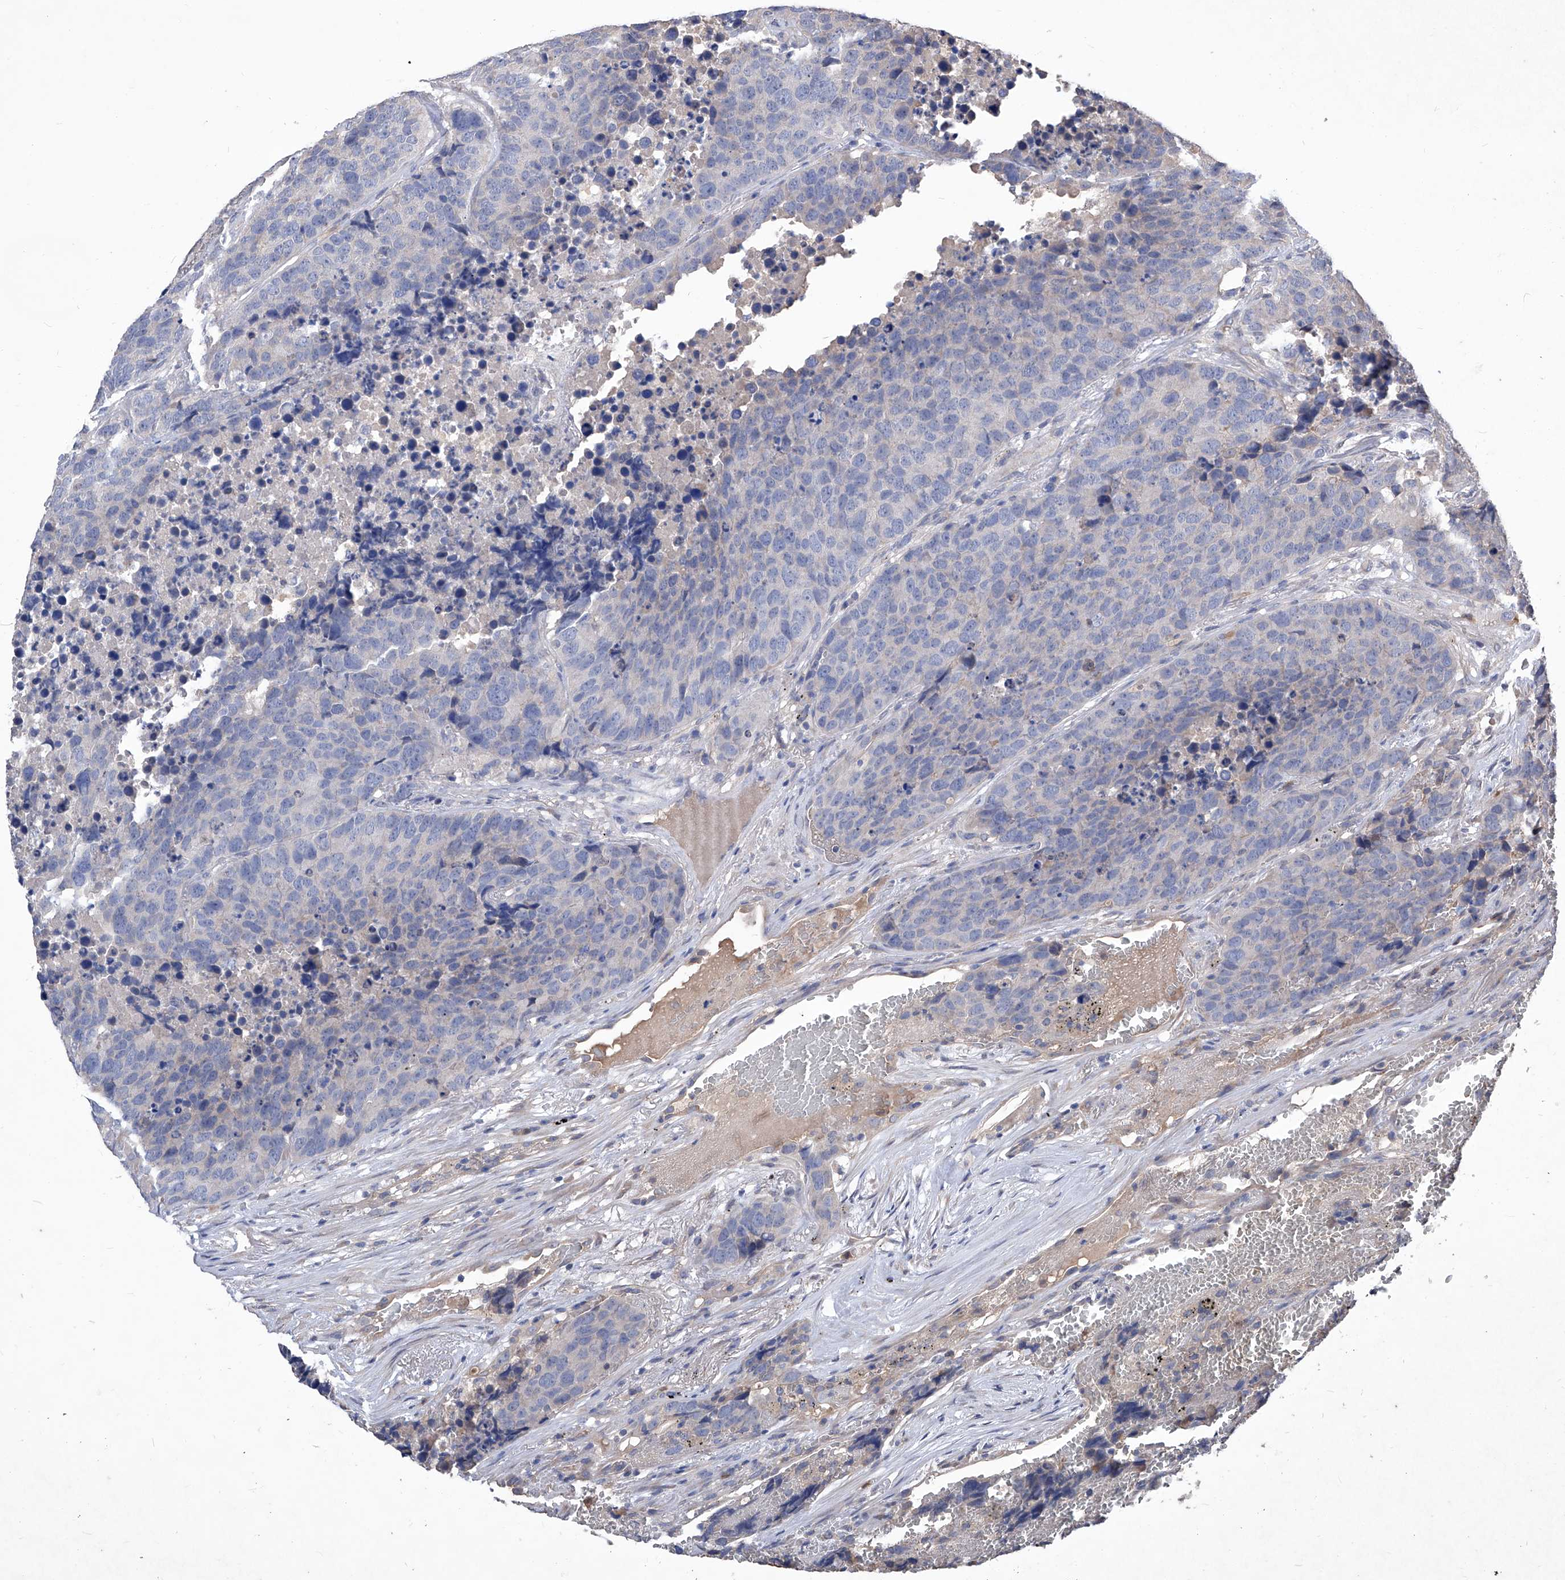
{"staining": {"intensity": "weak", "quantity": "<25%", "location": "cytoplasmic/membranous"}, "tissue": "carcinoid", "cell_type": "Tumor cells", "image_type": "cancer", "snomed": [{"axis": "morphology", "description": "Carcinoid, malignant, NOS"}, {"axis": "topography", "description": "Lung"}], "caption": "Immunohistochemical staining of human carcinoid shows no significant positivity in tumor cells.", "gene": "SYNGR1", "patient": {"sex": "male", "age": 60}}